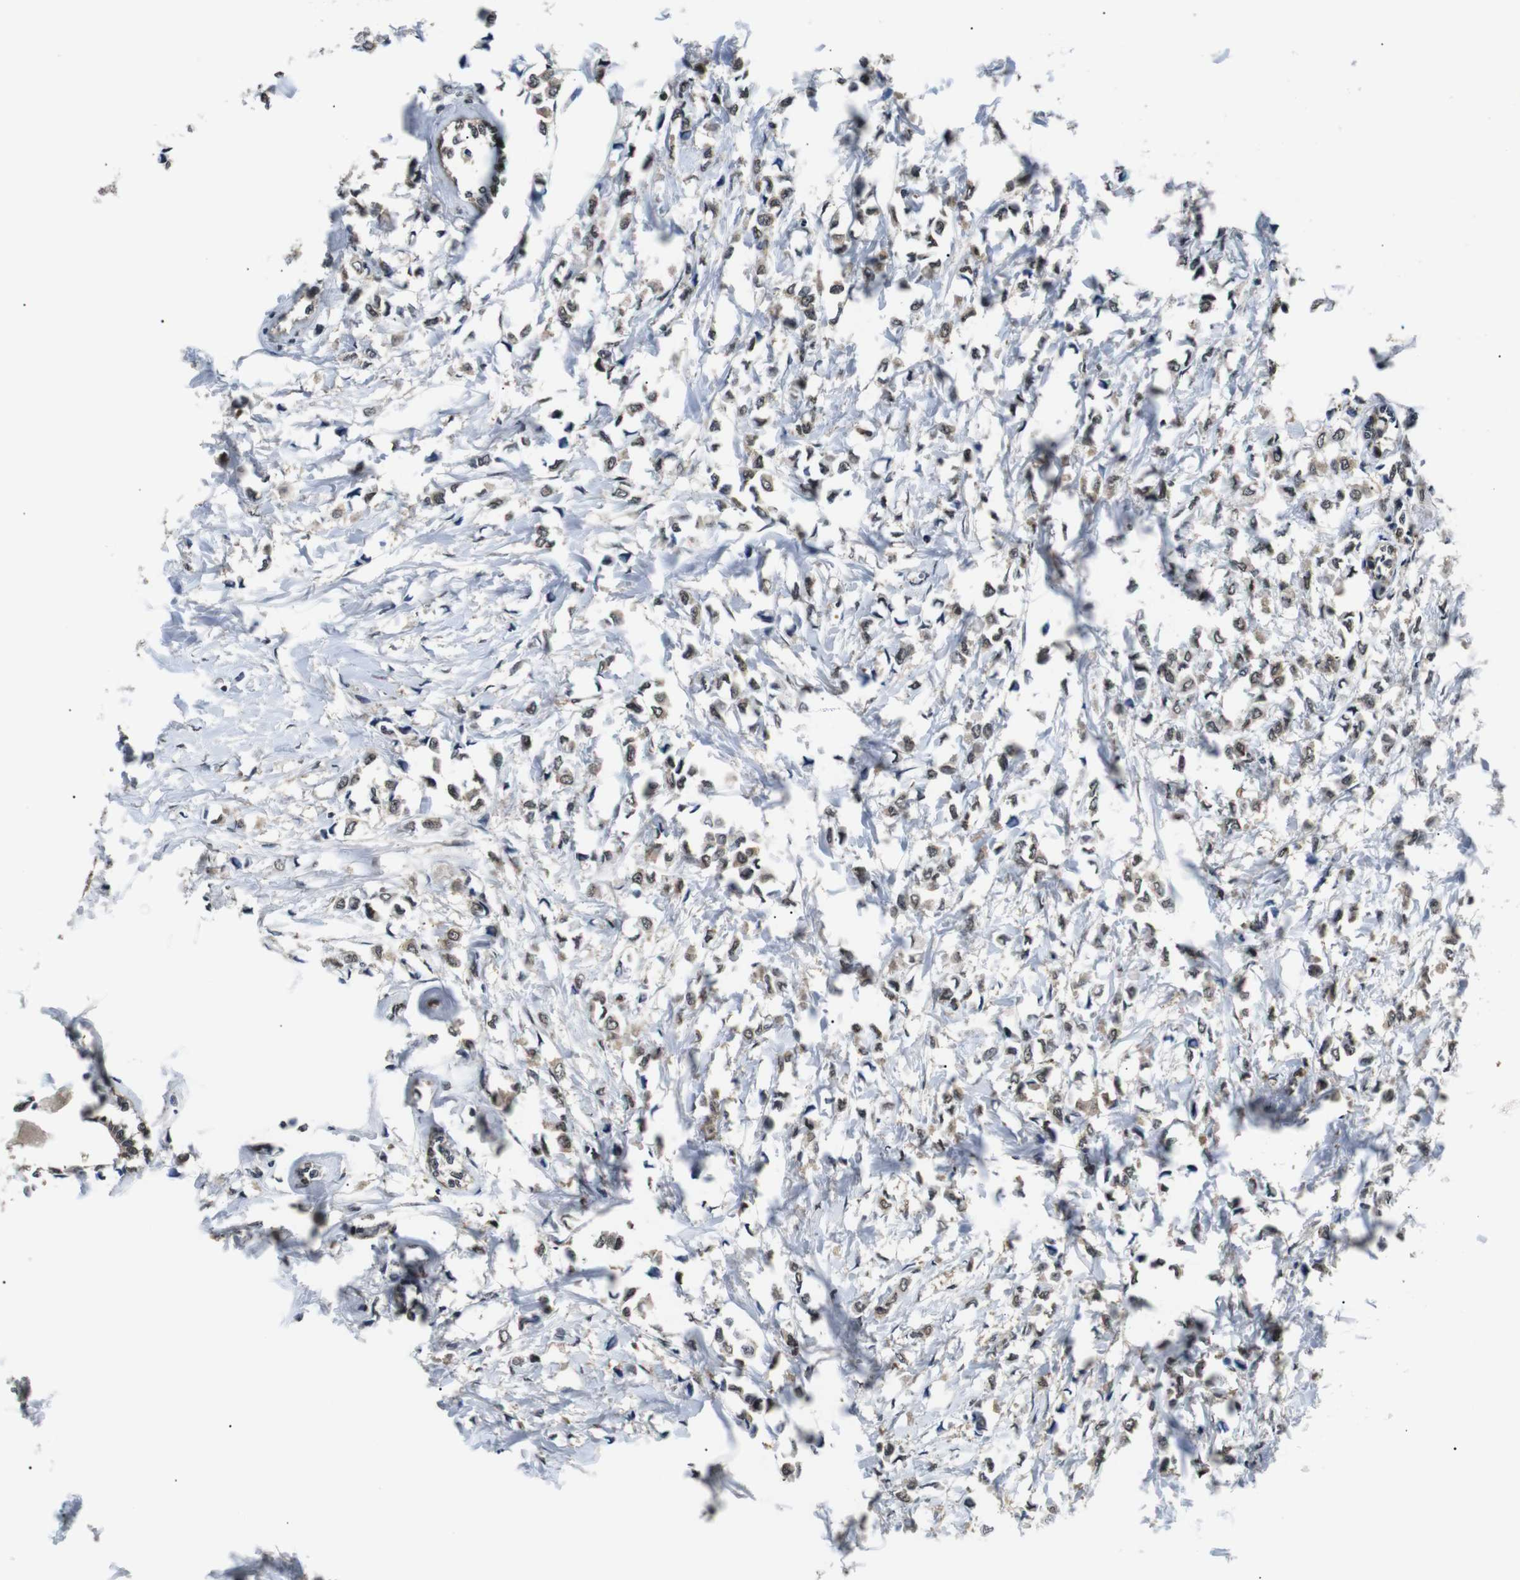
{"staining": {"intensity": "weak", "quantity": ">75%", "location": "cytoplasmic/membranous,nuclear"}, "tissue": "breast cancer", "cell_type": "Tumor cells", "image_type": "cancer", "snomed": [{"axis": "morphology", "description": "Lobular carcinoma"}, {"axis": "topography", "description": "Breast"}], "caption": "A brown stain labels weak cytoplasmic/membranous and nuclear positivity of a protein in human breast cancer tumor cells. The protein of interest is shown in brown color, while the nuclei are stained blue.", "gene": "SKP1", "patient": {"sex": "female", "age": 51}}